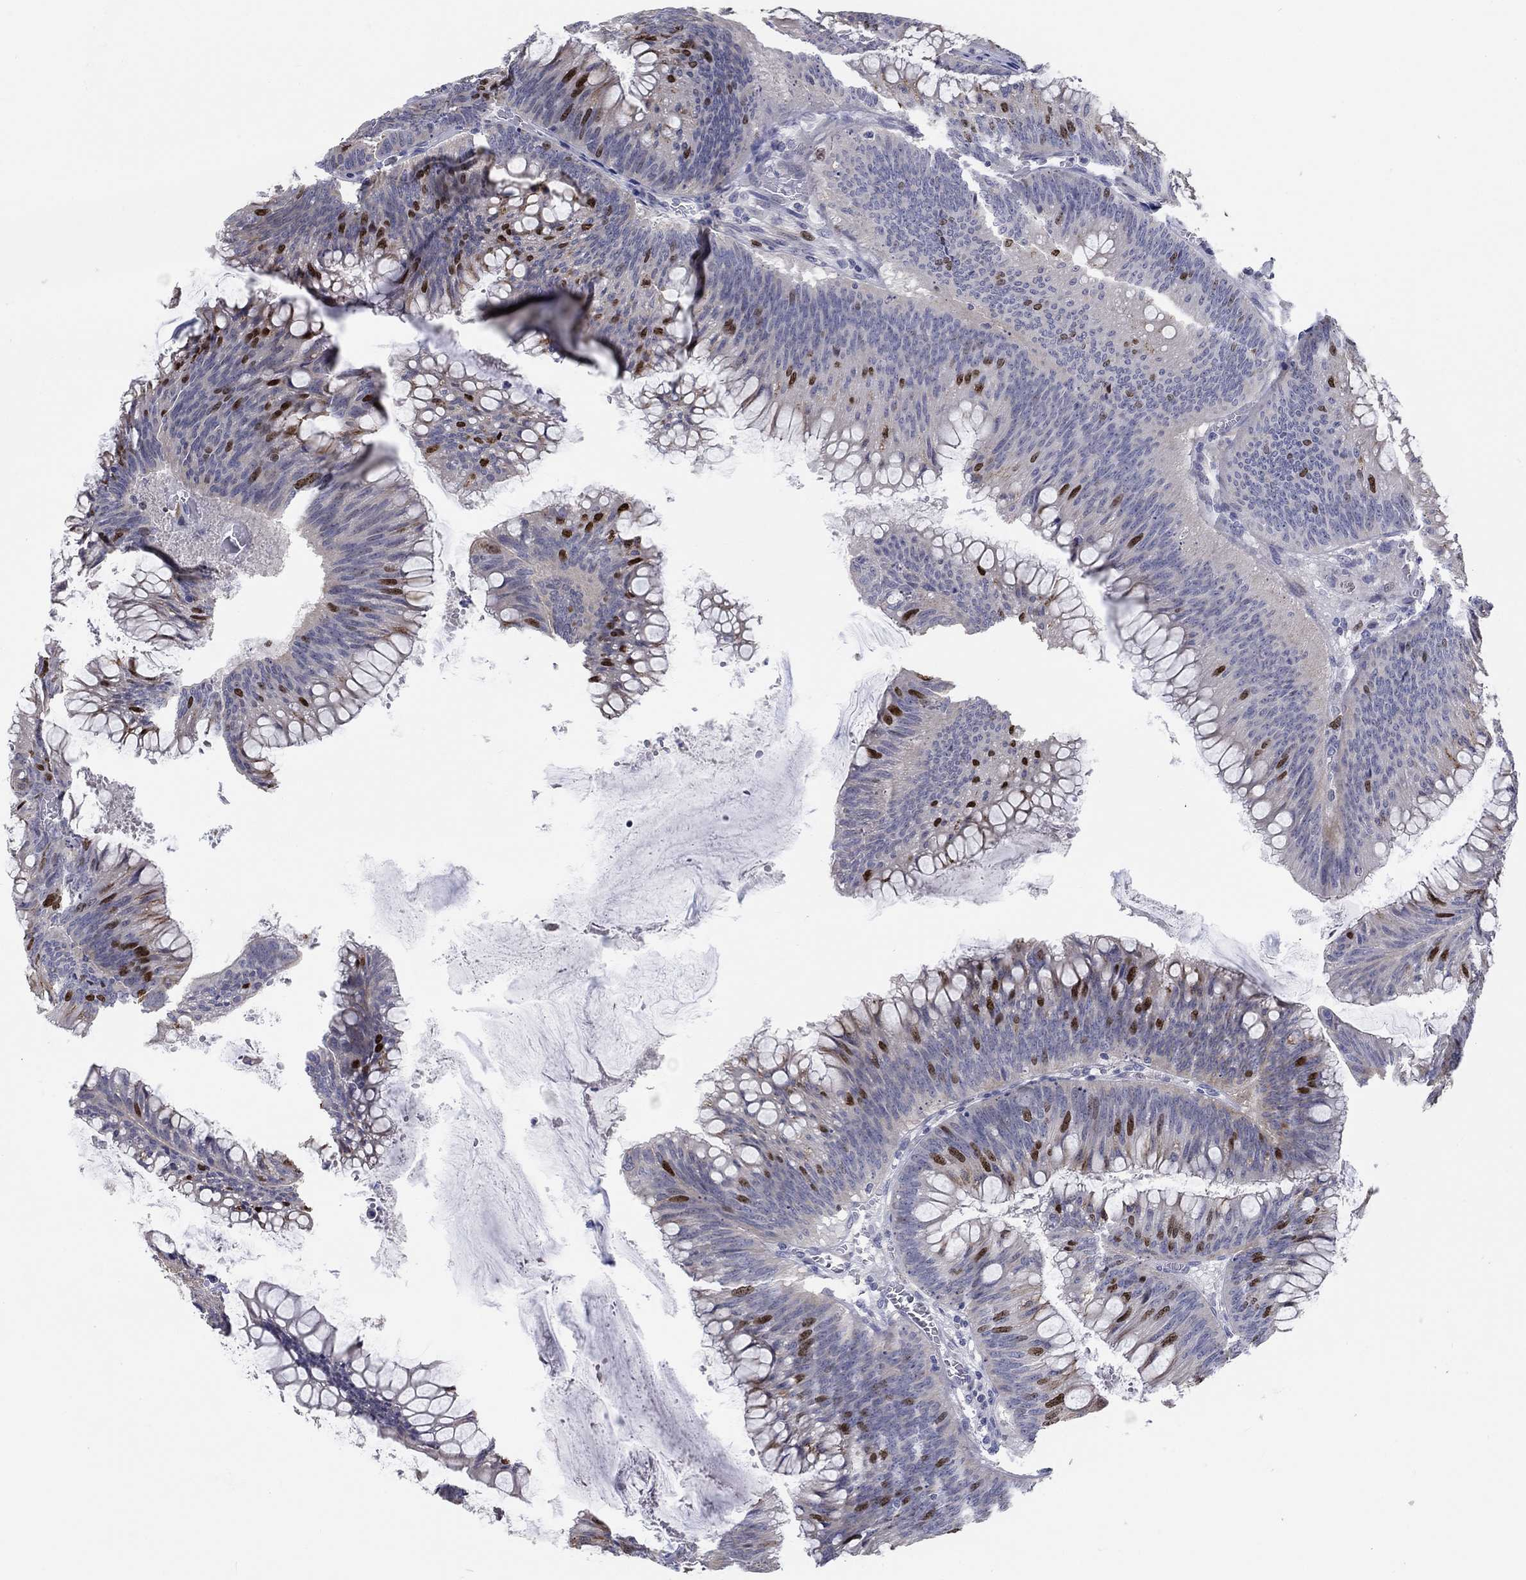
{"staining": {"intensity": "strong", "quantity": "<25%", "location": "nuclear"}, "tissue": "colorectal cancer", "cell_type": "Tumor cells", "image_type": "cancer", "snomed": [{"axis": "morphology", "description": "Adenocarcinoma, NOS"}, {"axis": "topography", "description": "Rectum"}], "caption": "Immunohistochemistry of colorectal adenocarcinoma exhibits medium levels of strong nuclear positivity in about <25% of tumor cells. The staining is performed using DAB (3,3'-diaminobenzidine) brown chromogen to label protein expression. The nuclei are counter-stained blue using hematoxylin.", "gene": "PRC1", "patient": {"sex": "female", "age": 72}}